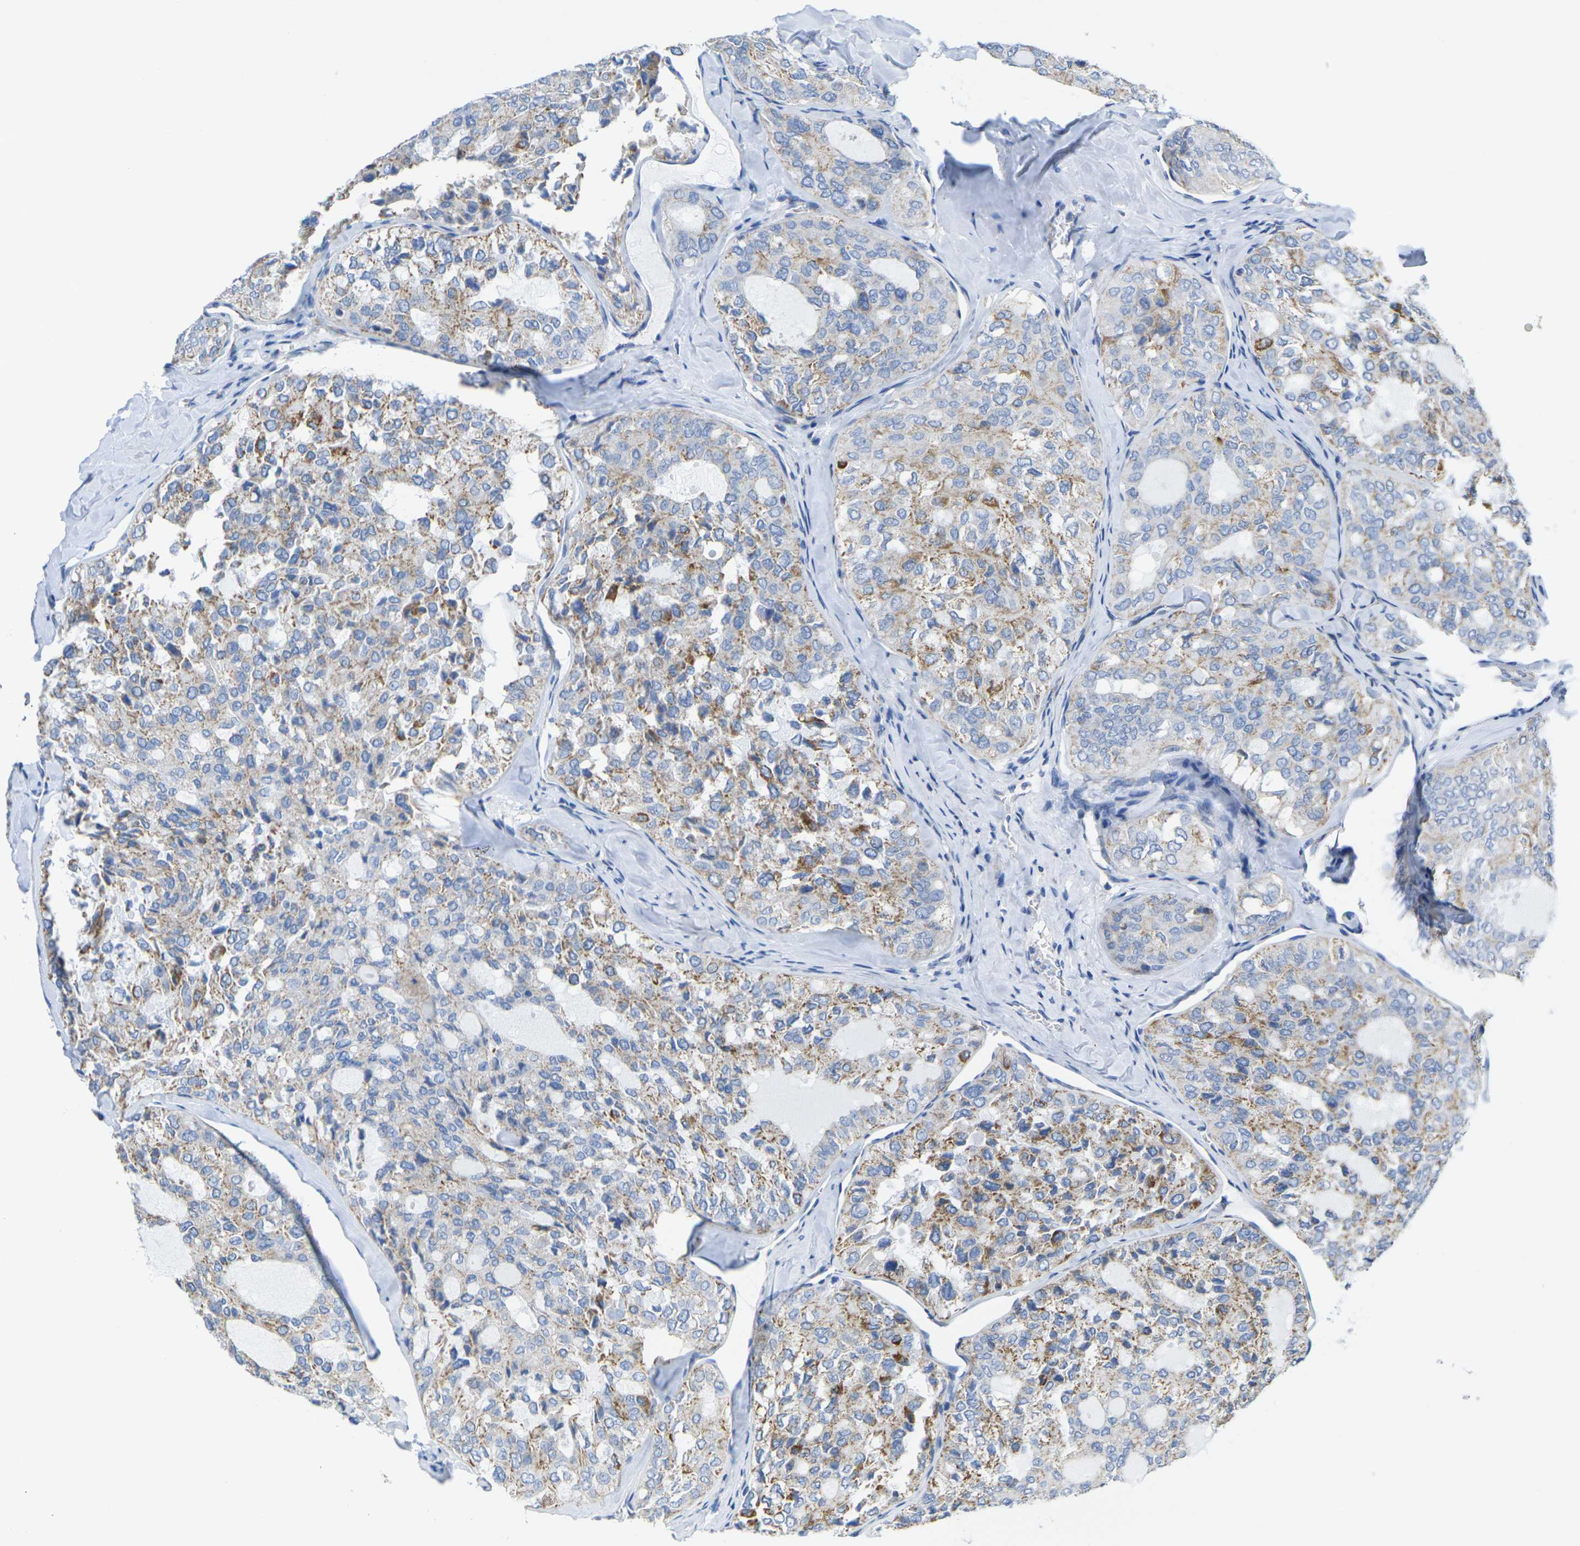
{"staining": {"intensity": "moderate", "quantity": "25%-75%", "location": "cytoplasmic/membranous"}, "tissue": "thyroid cancer", "cell_type": "Tumor cells", "image_type": "cancer", "snomed": [{"axis": "morphology", "description": "Follicular adenoma carcinoma, NOS"}, {"axis": "topography", "description": "Thyroid gland"}], "caption": "Moderate cytoplasmic/membranous protein expression is seen in approximately 25%-75% of tumor cells in thyroid cancer. Using DAB (3,3'-diaminobenzidine) (brown) and hematoxylin (blue) stains, captured at high magnification using brightfield microscopy.", "gene": "TMEM204", "patient": {"sex": "male", "age": 75}}